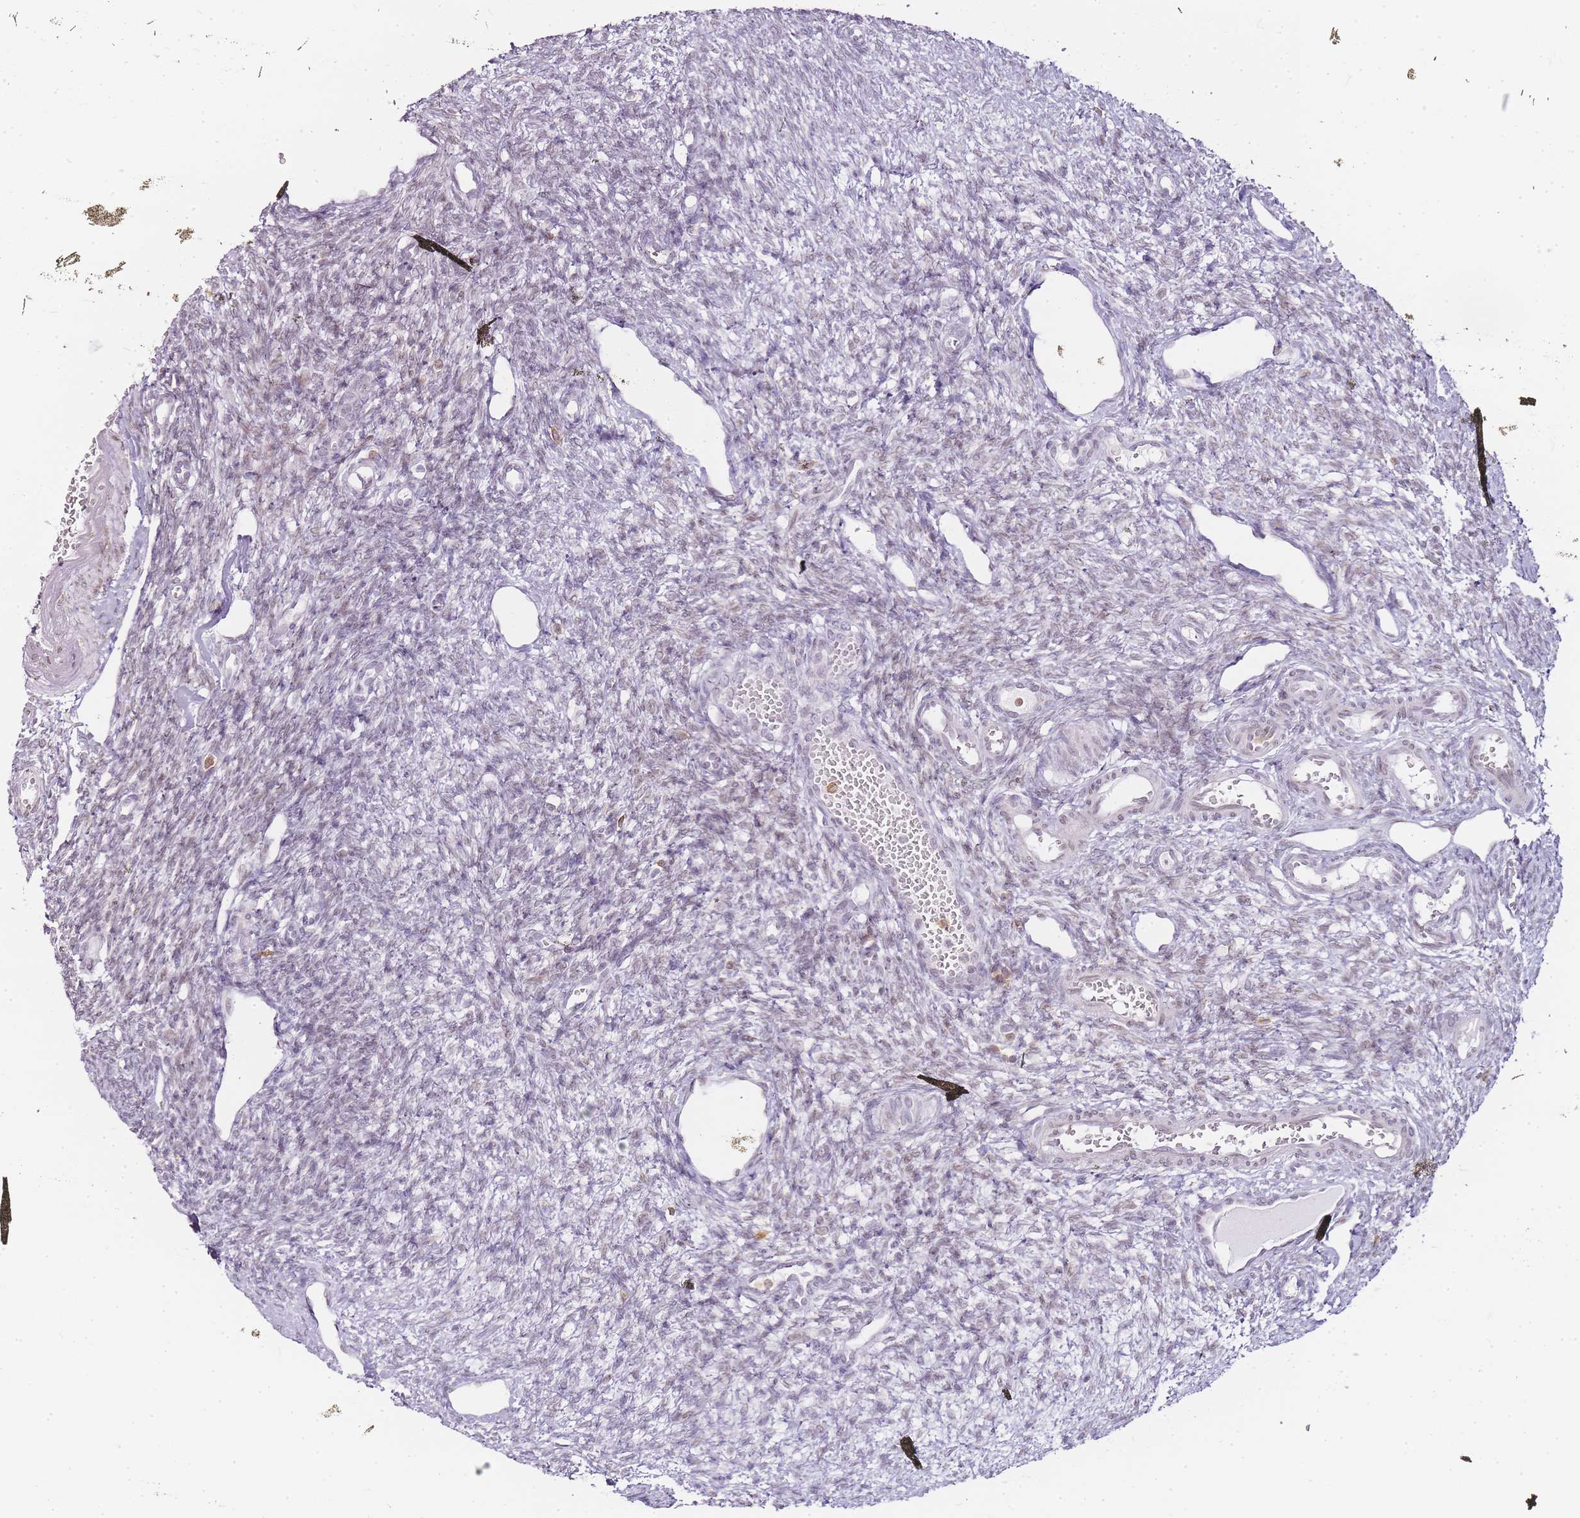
{"staining": {"intensity": "negative", "quantity": "none", "location": "none"}, "tissue": "ovary", "cell_type": "Ovarian stroma cells", "image_type": "normal", "snomed": [{"axis": "morphology", "description": "Normal tissue, NOS"}, {"axis": "morphology", "description": "Cyst, NOS"}, {"axis": "topography", "description": "Ovary"}], "caption": "Photomicrograph shows no significant protein staining in ovarian stroma cells of unremarkable ovary.", "gene": "JAKMIP1", "patient": {"sex": "female", "age": 33}}